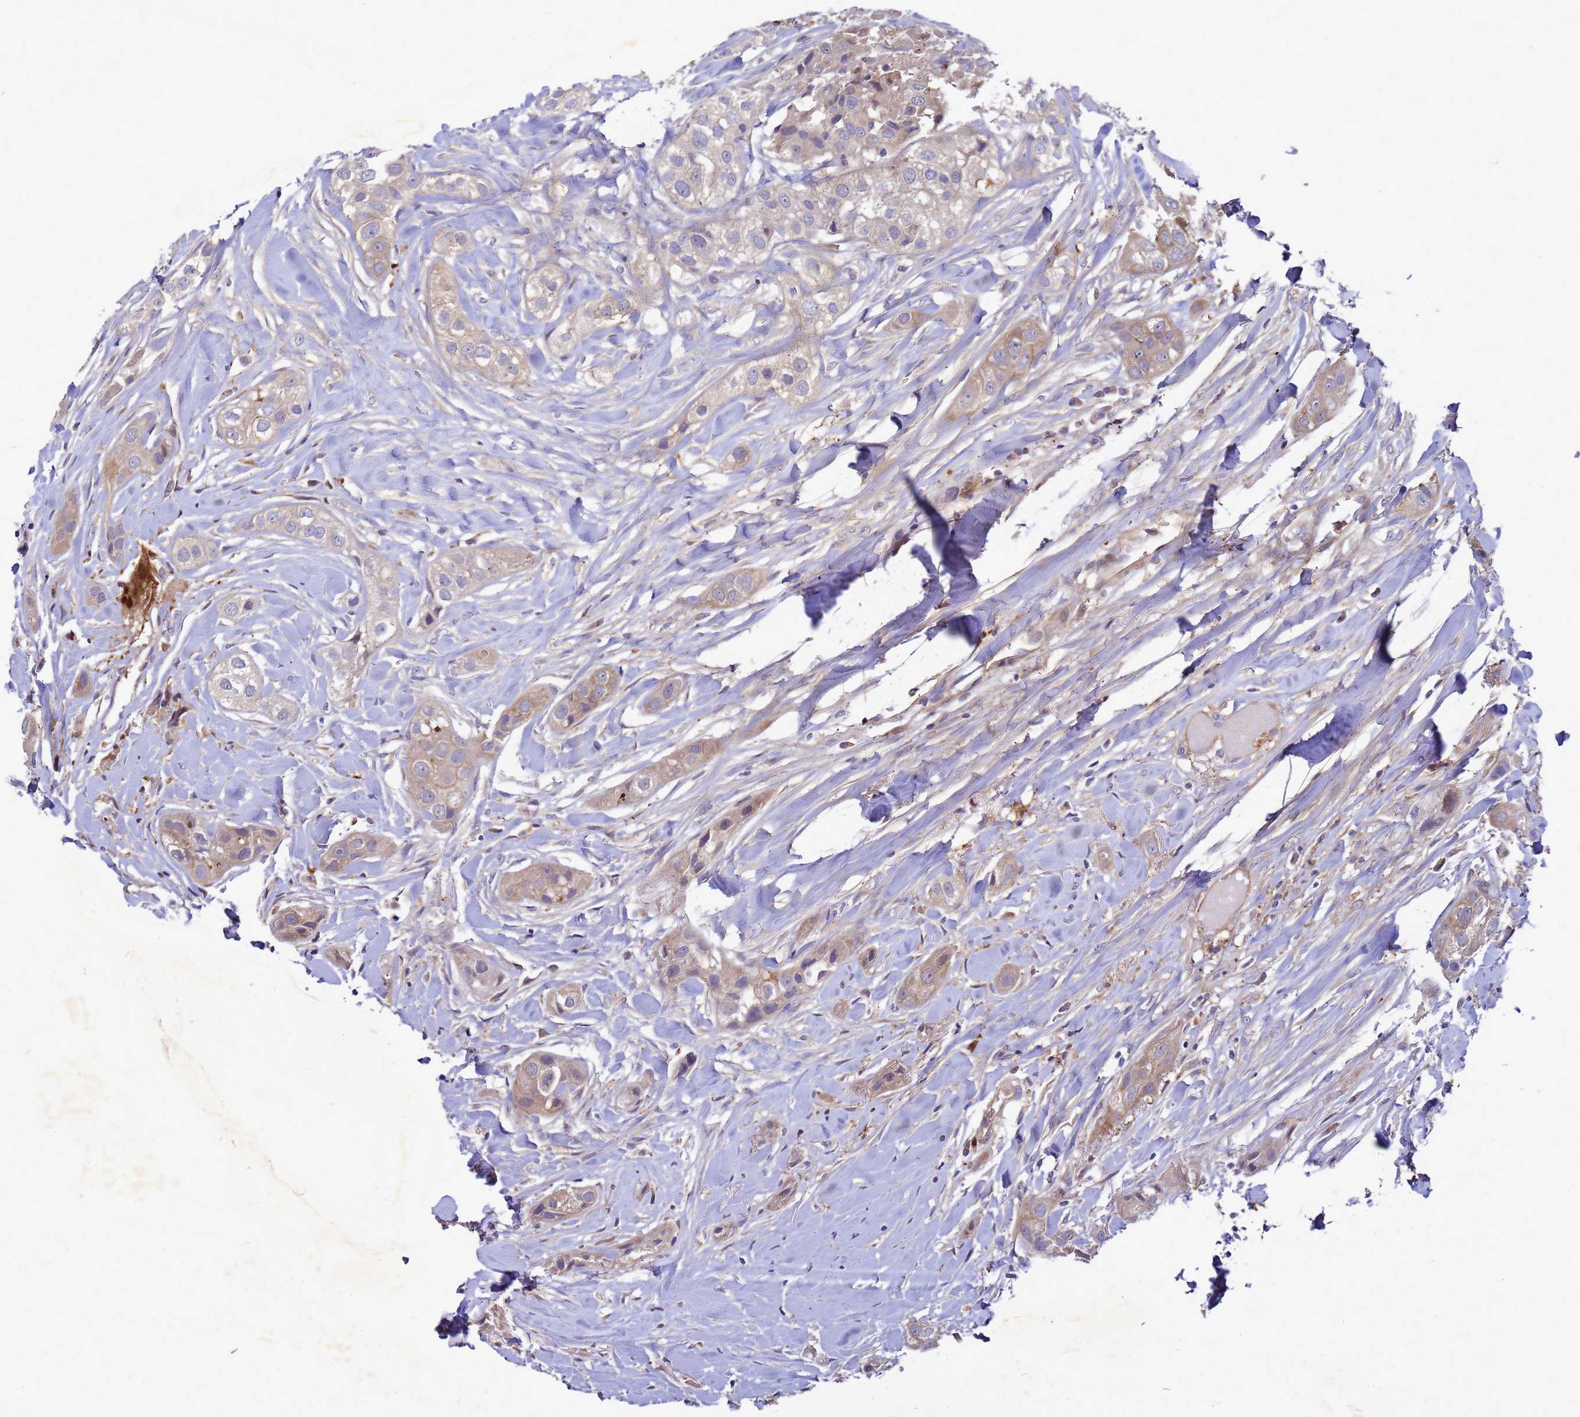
{"staining": {"intensity": "moderate", "quantity": "25%-75%", "location": "cytoplasmic/membranous"}, "tissue": "head and neck cancer", "cell_type": "Tumor cells", "image_type": "cancer", "snomed": [{"axis": "morphology", "description": "Normal tissue, NOS"}, {"axis": "morphology", "description": "Squamous cell carcinoma, NOS"}, {"axis": "topography", "description": "Skeletal muscle"}, {"axis": "topography", "description": "Head-Neck"}], "caption": "Human head and neck cancer stained with a protein marker displays moderate staining in tumor cells.", "gene": "RNF215", "patient": {"sex": "male", "age": 51}}